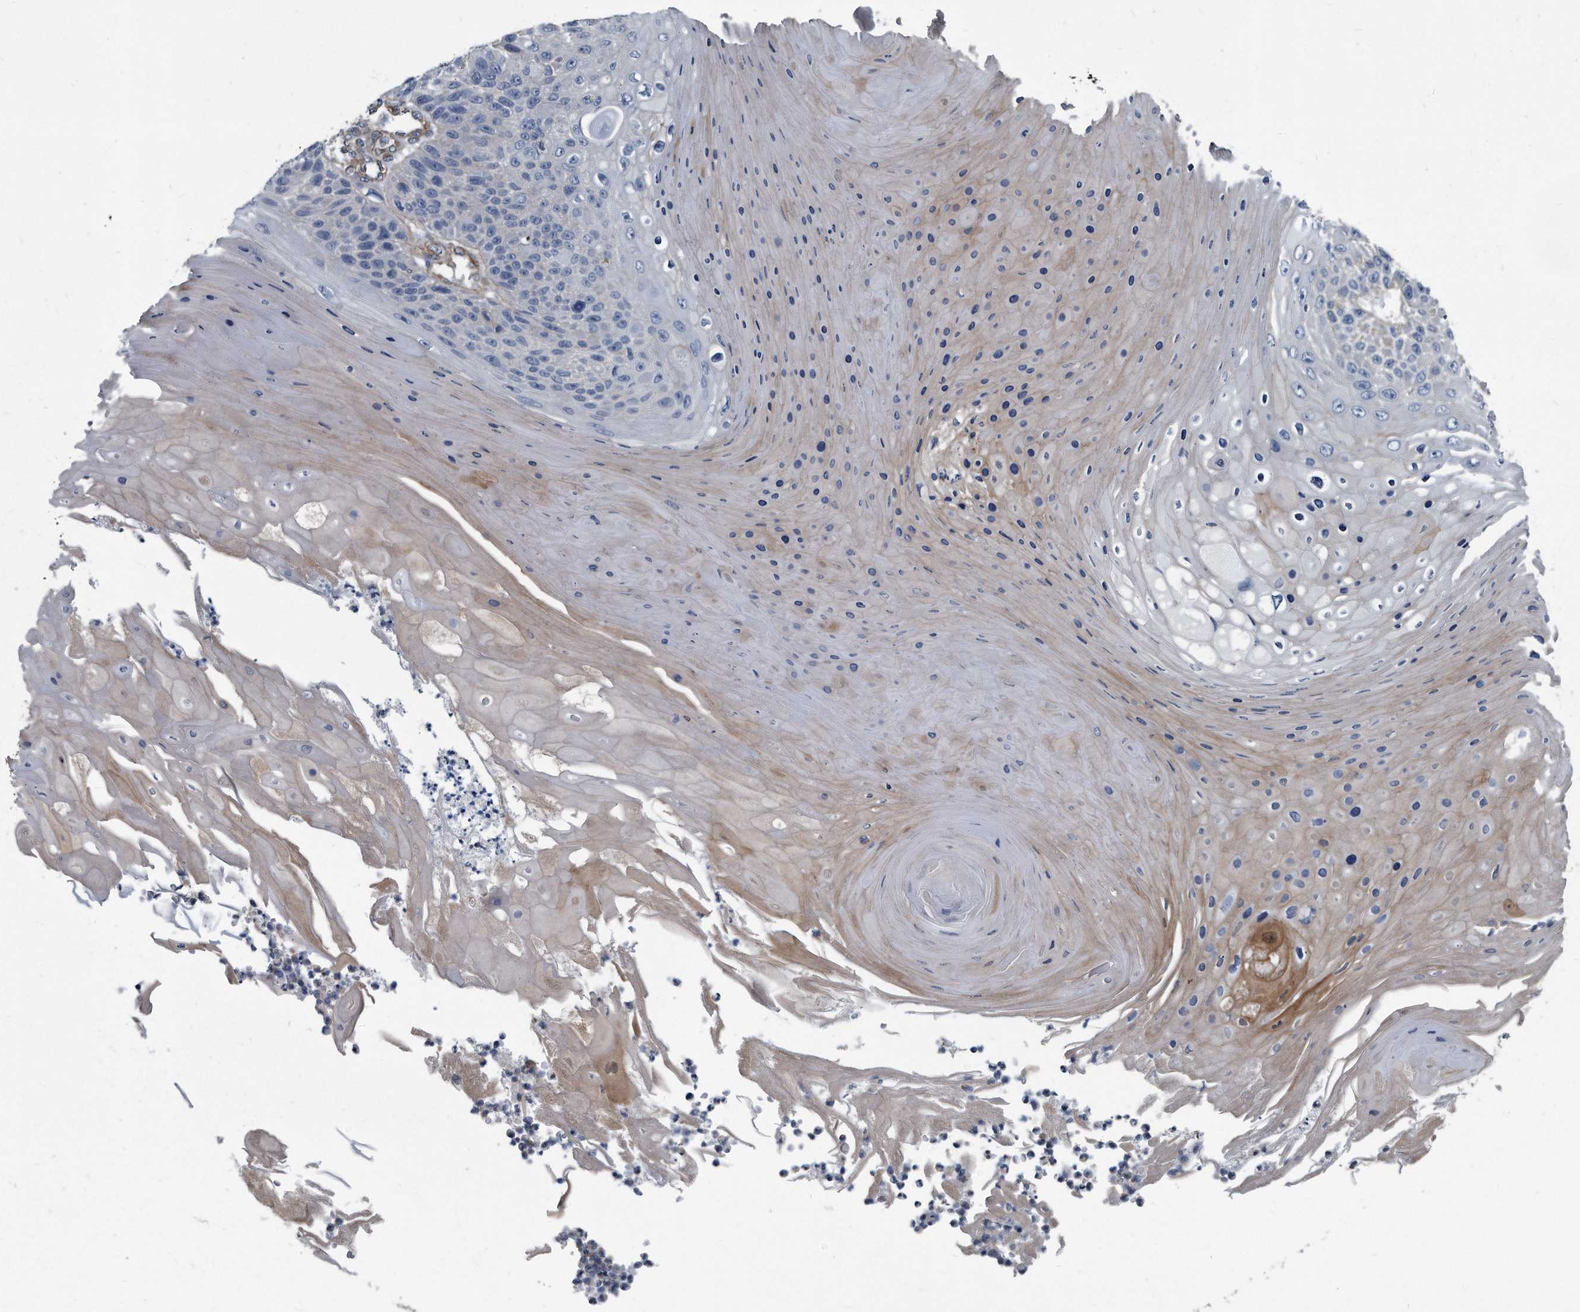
{"staining": {"intensity": "negative", "quantity": "none", "location": "none"}, "tissue": "skin cancer", "cell_type": "Tumor cells", "image_type": "cancer", "snomed": [{"axis": "morphology", "description": "Squamous cell carcinoma, NOS"}, {"axis": "topography", "description": "Skin"}], "caption": "The image shows no staining of tumor cells in skin cancer.", "gene": "PLEC", "patient": {"sex": "female", "age": 88}}